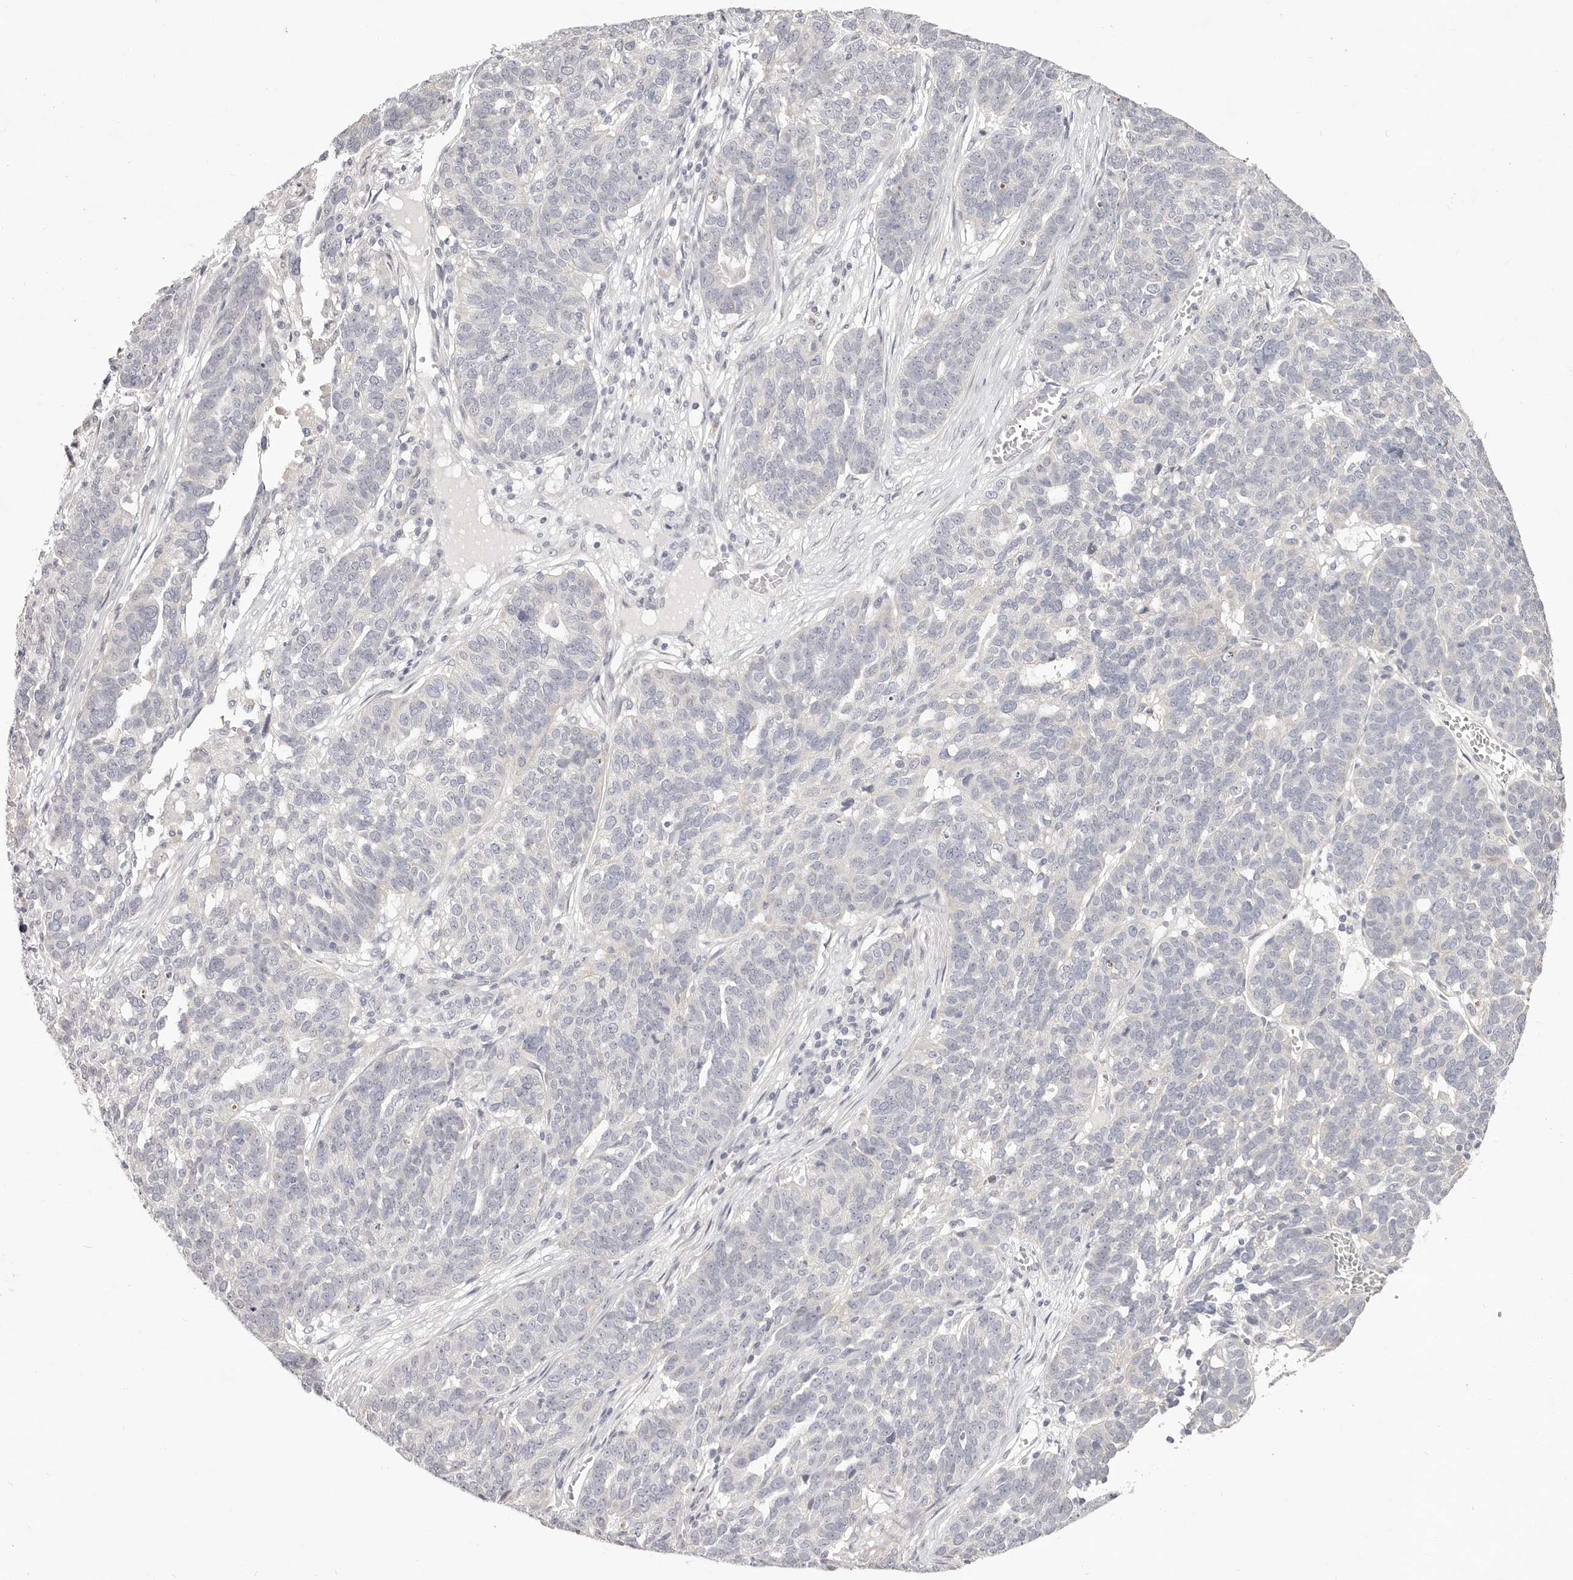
{"staining": {"intensity": "negative", "quantity": "none", "location": "none"}, "tissue": "ovarian cancer", "cell_type": "Tumor cells", "image_type": "cancer", "snomed": [{"axis": "morphology", "description": "Cystadenocarcinoma, serous, NOS"}, {"axis": "topography", "description": "Ovary"}], "caption": "Tumor cells show no significant expression in ovarian cancer. Nuclei are stained in blue.", "gene": "GARNL3", "patient": {"sex": "female", "age": 59}}